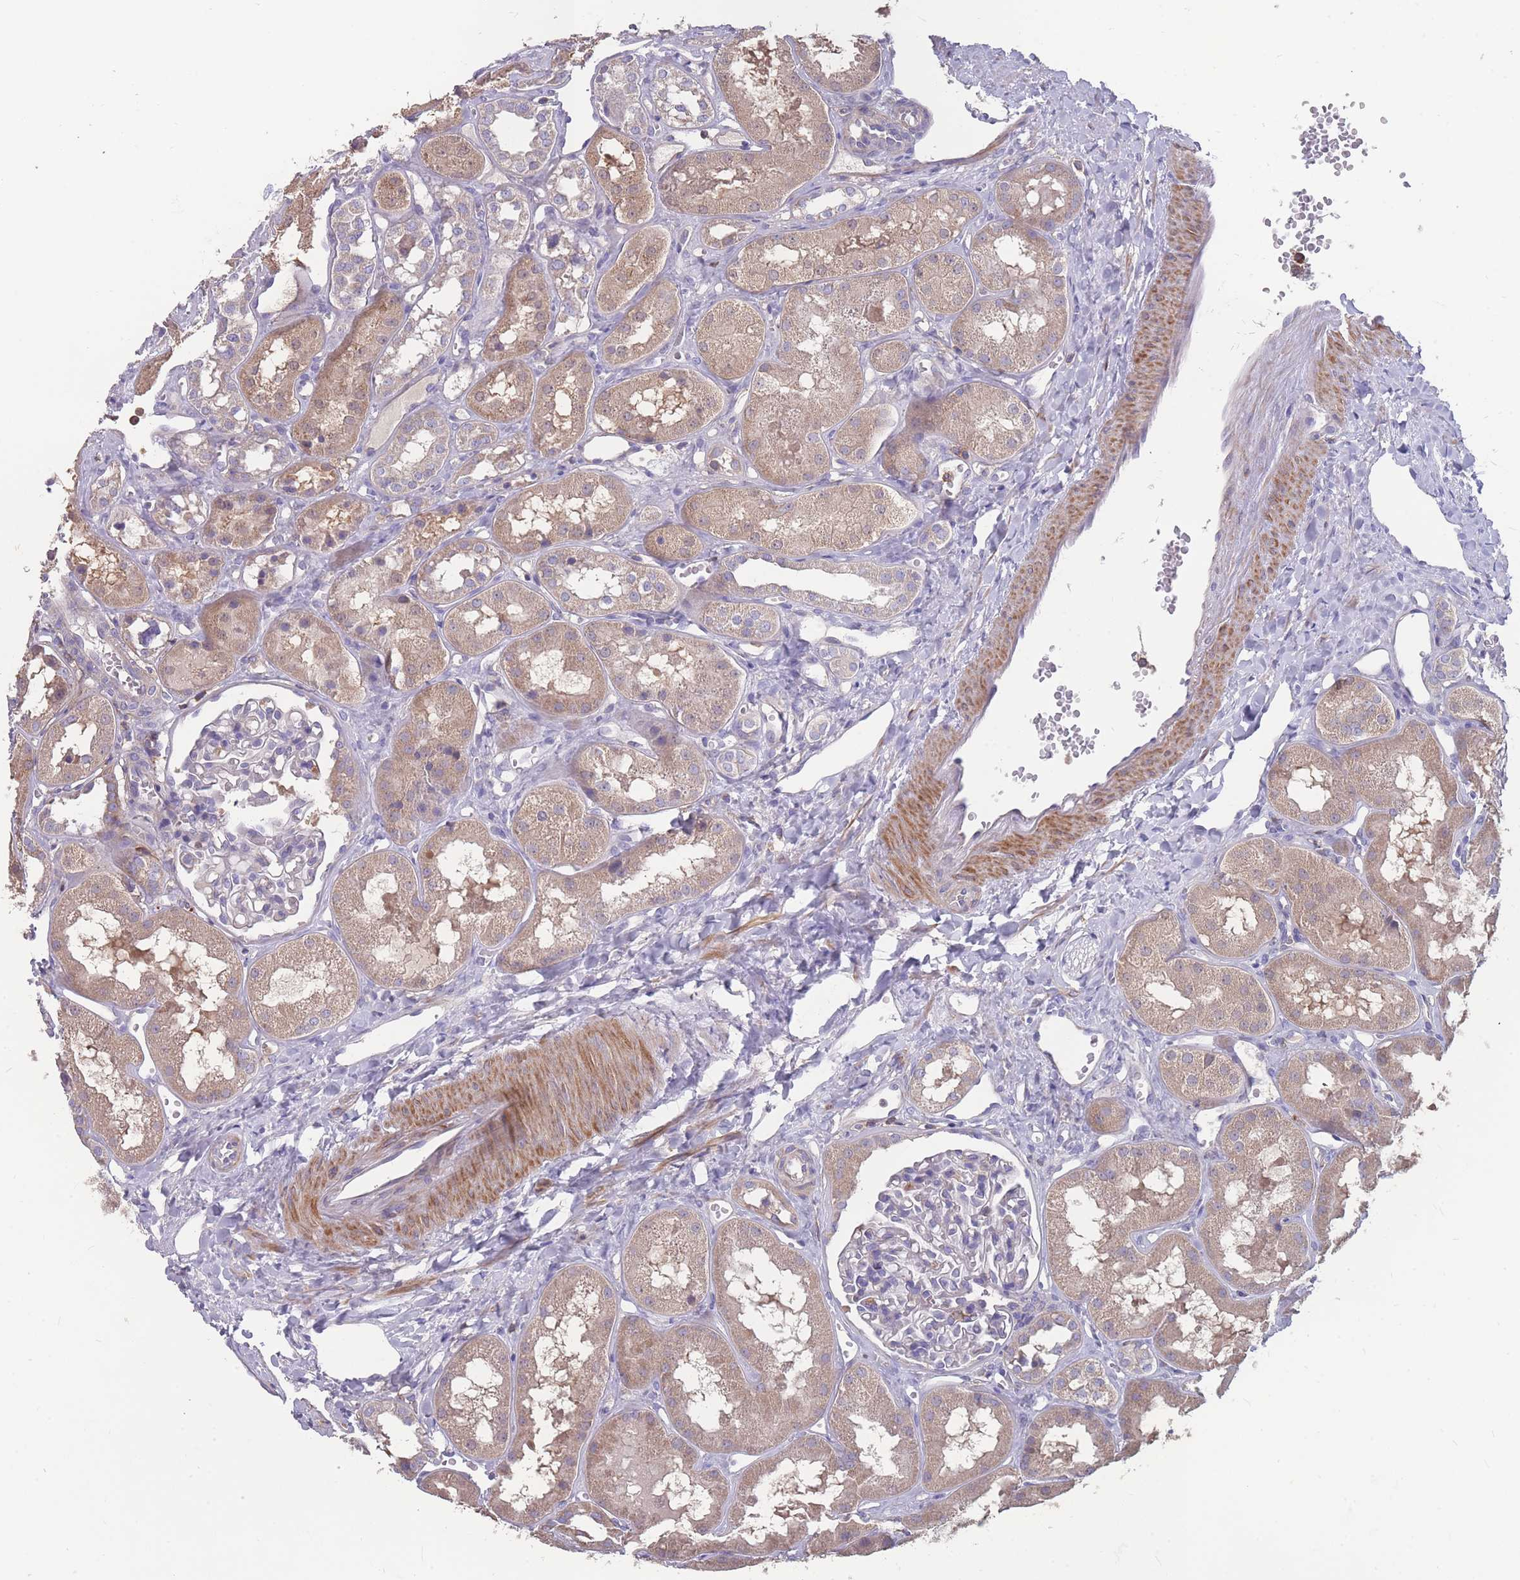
{"staining": {"intensity": "negative", "quantity": "none", "location": "none"}, "tissue": "kidney", "cell_type": "Cells in glomeruli", "image_type": "normal", "snomed": [{"axis": "morphology", "description": "Normal tissue, NOS"}, {"axis": "topography", "description": "Kidney"}], "caption": "Protein analysis of normal kidney exhibits no significant staining in cells in glomeruli. The staining was performed using DAB (3,3'-diaminobenzidine) to visualize the protein expression in brown, while the nuclei were stained in blue with hematoxylin (Magnification: 20x).", "gene": "CD33", "patient": {"sex": "male", "age": 16}}